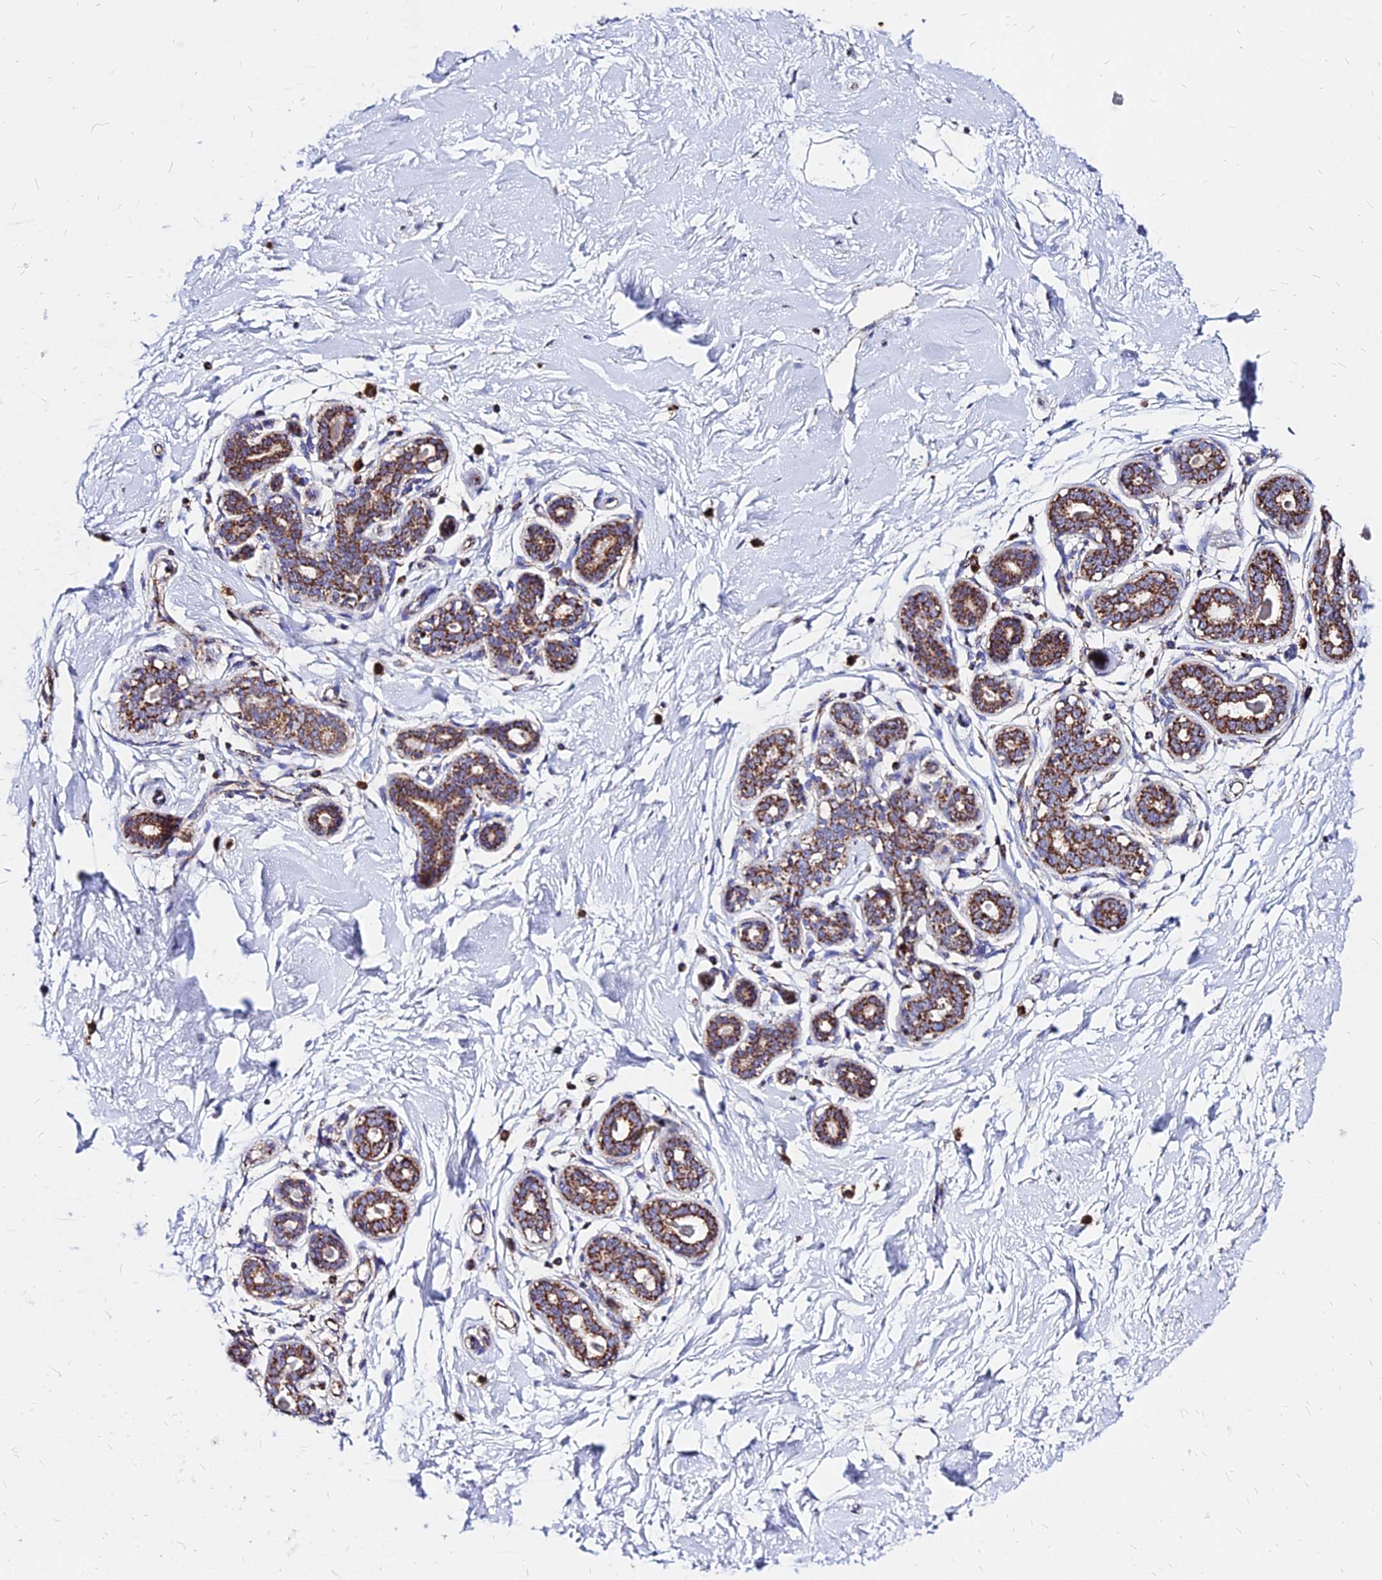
{"staining": {"intensity": "negative", "quantity": "none", "location": "none"}, "tissue": "breast", "cell_type": "Adipocytes", "image_type": "normal", "snomed": [{"axis": "morphology", "description": "Normal tissue, NOS"}, {"axis": "morphology", "description": "Adenoma, NOS"}, {"axis": "topography", "description": "Breast"}], "caption": "Human breast stained for a protein using immunohistochemistry (IHC) displays no positivity in adipocytes.", "gene": "DLD", "patient": {"sex": "female", "age": 23}}